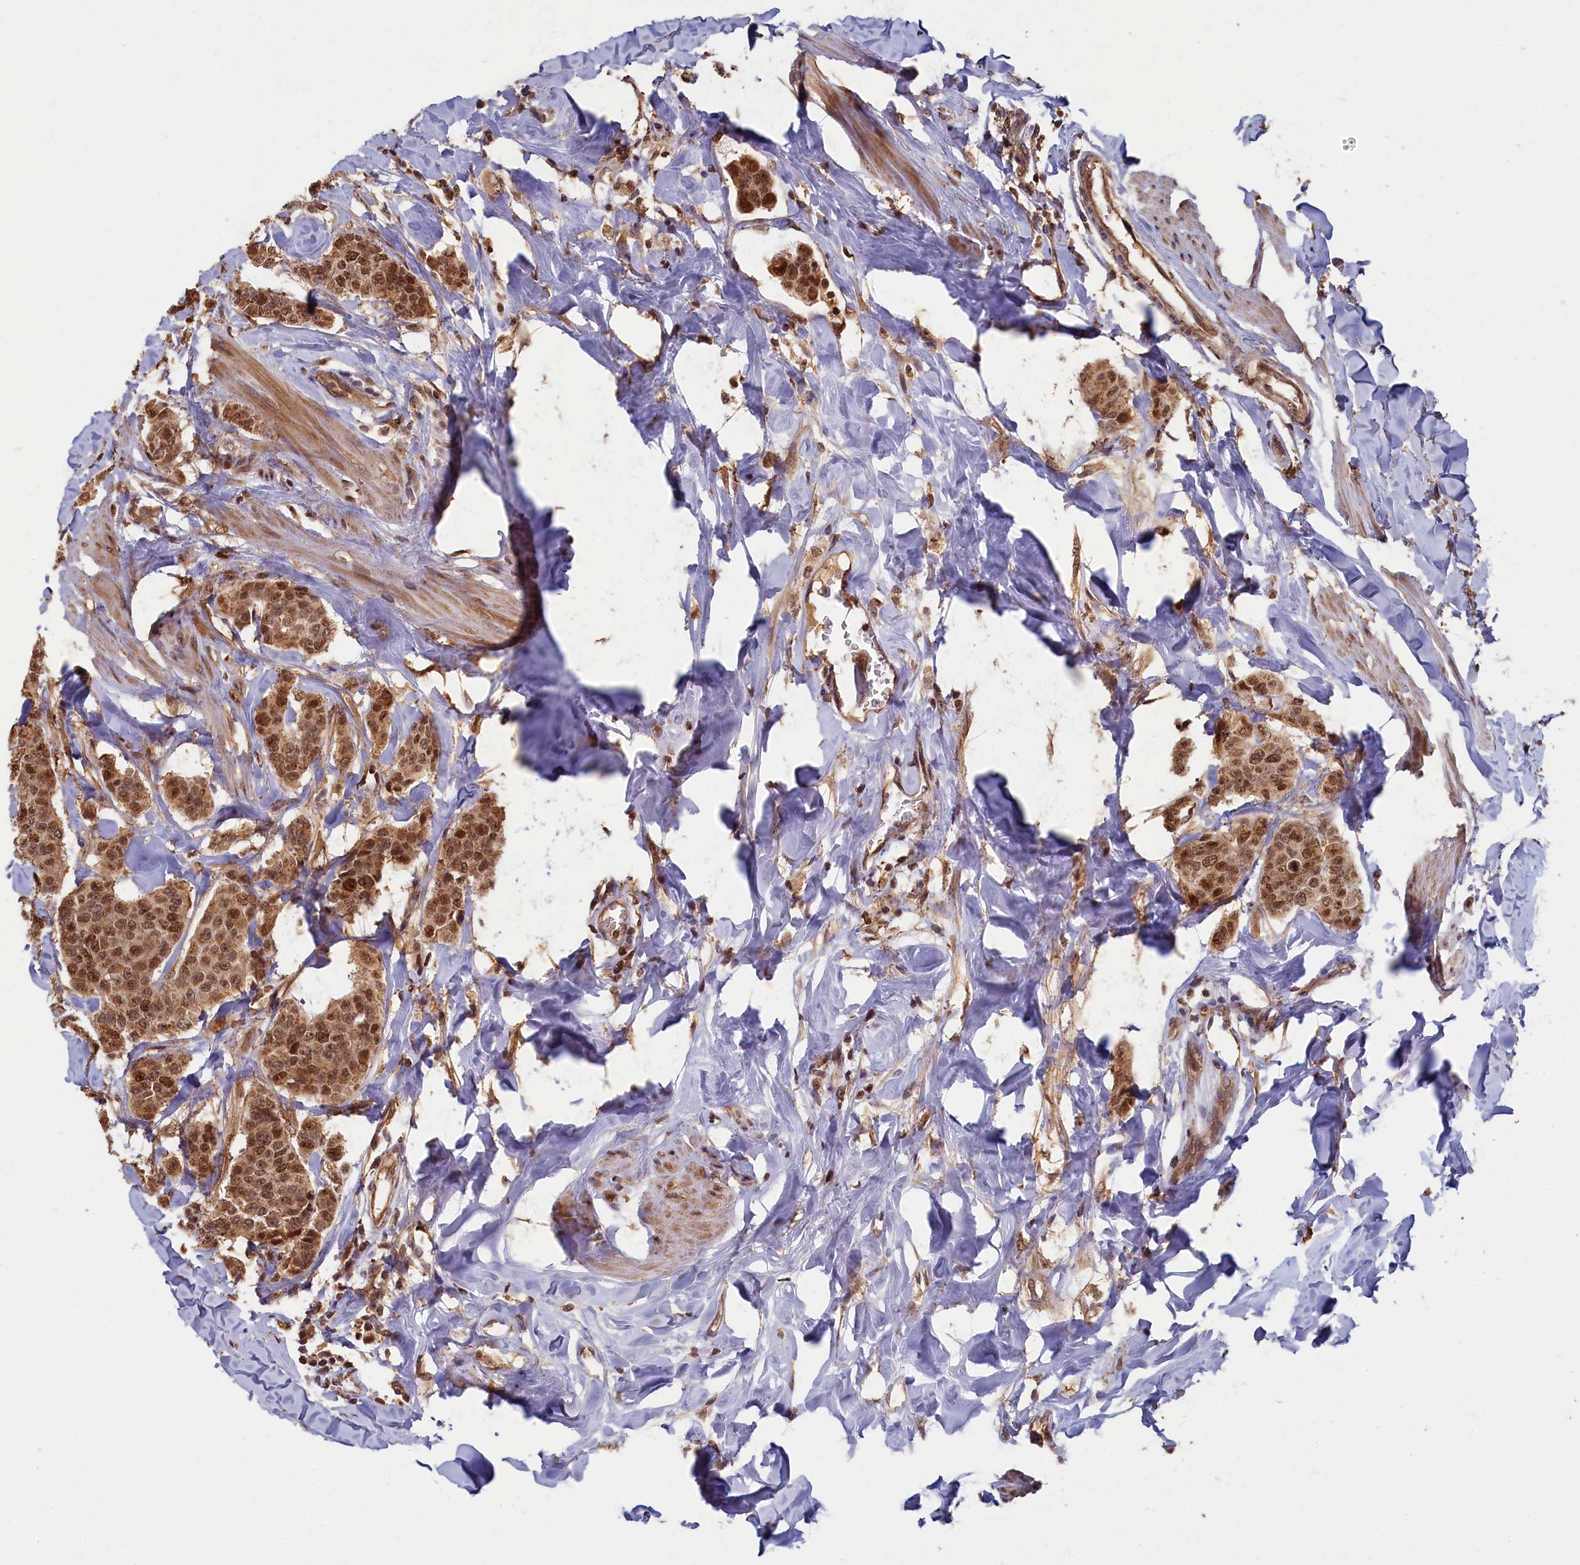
{"staining": {"intensity": "moderate", "quantity": ">75%", "location": "cytoplasmic/membranous,nuclear"}, "tissue": "breast cancer", "cell_type": "Tumor cells", "image_type": "cancer", "snomed": [{"axis": "morphology", "description": "Duct carcinoma"}, {"axis": "topography", "description": "Breast"}], "caption": "Brown immunohistochemical staining in breast cancer (infiltrating ductal carcinoma) shows moderate cytoplasmic/membranous and nuclear staining in about >75% of tumor cells.", "gene": "BRCA1", "patient": {"sex": "female", "age": 40}}